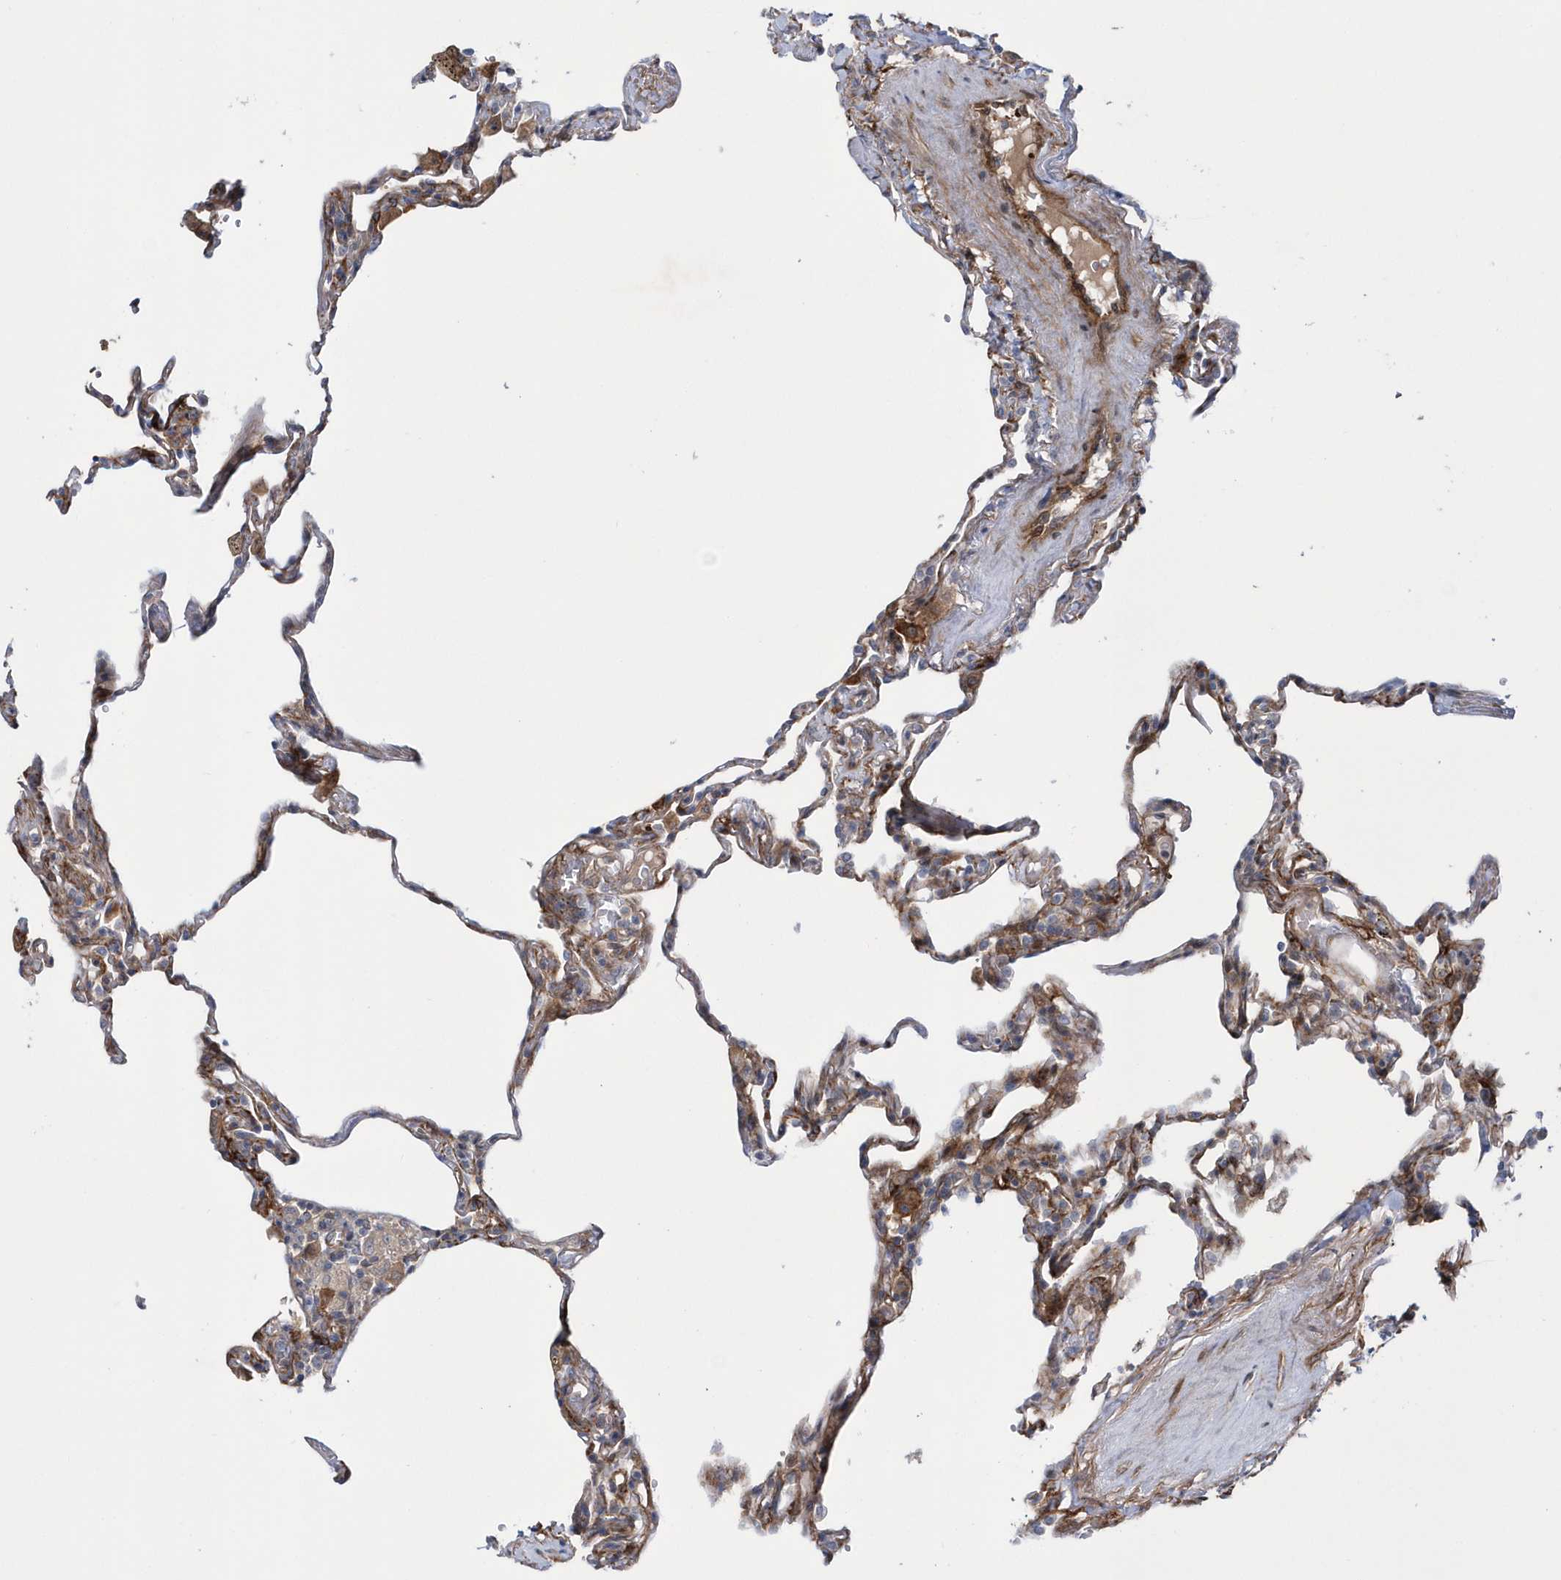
{"staining": {"intensity": "moderate", "quantity": "25%-75%", "location": "cytoplasmic/membranous"}, "tissue": "lung", "cell_type": "Alveolar cells", "image_type": "normal", "snomed": [{"axis": "morphology", "description": "Normal tissue, NOS"}, {"axis": "topography", "description": "Lung"}], "caption": "Moderate cytoplasmic/membranous protein positivity is seen in about 25%-75% of alveolar cells in lung. The protein is stained brown, and the nuclei are stained in blue (DAB (3,3'-diaminobenzidine) IHC with brightfield microscopy, high magnification).", "gene": "DSPP", "patient": {"sex": "male", "age": 59}}